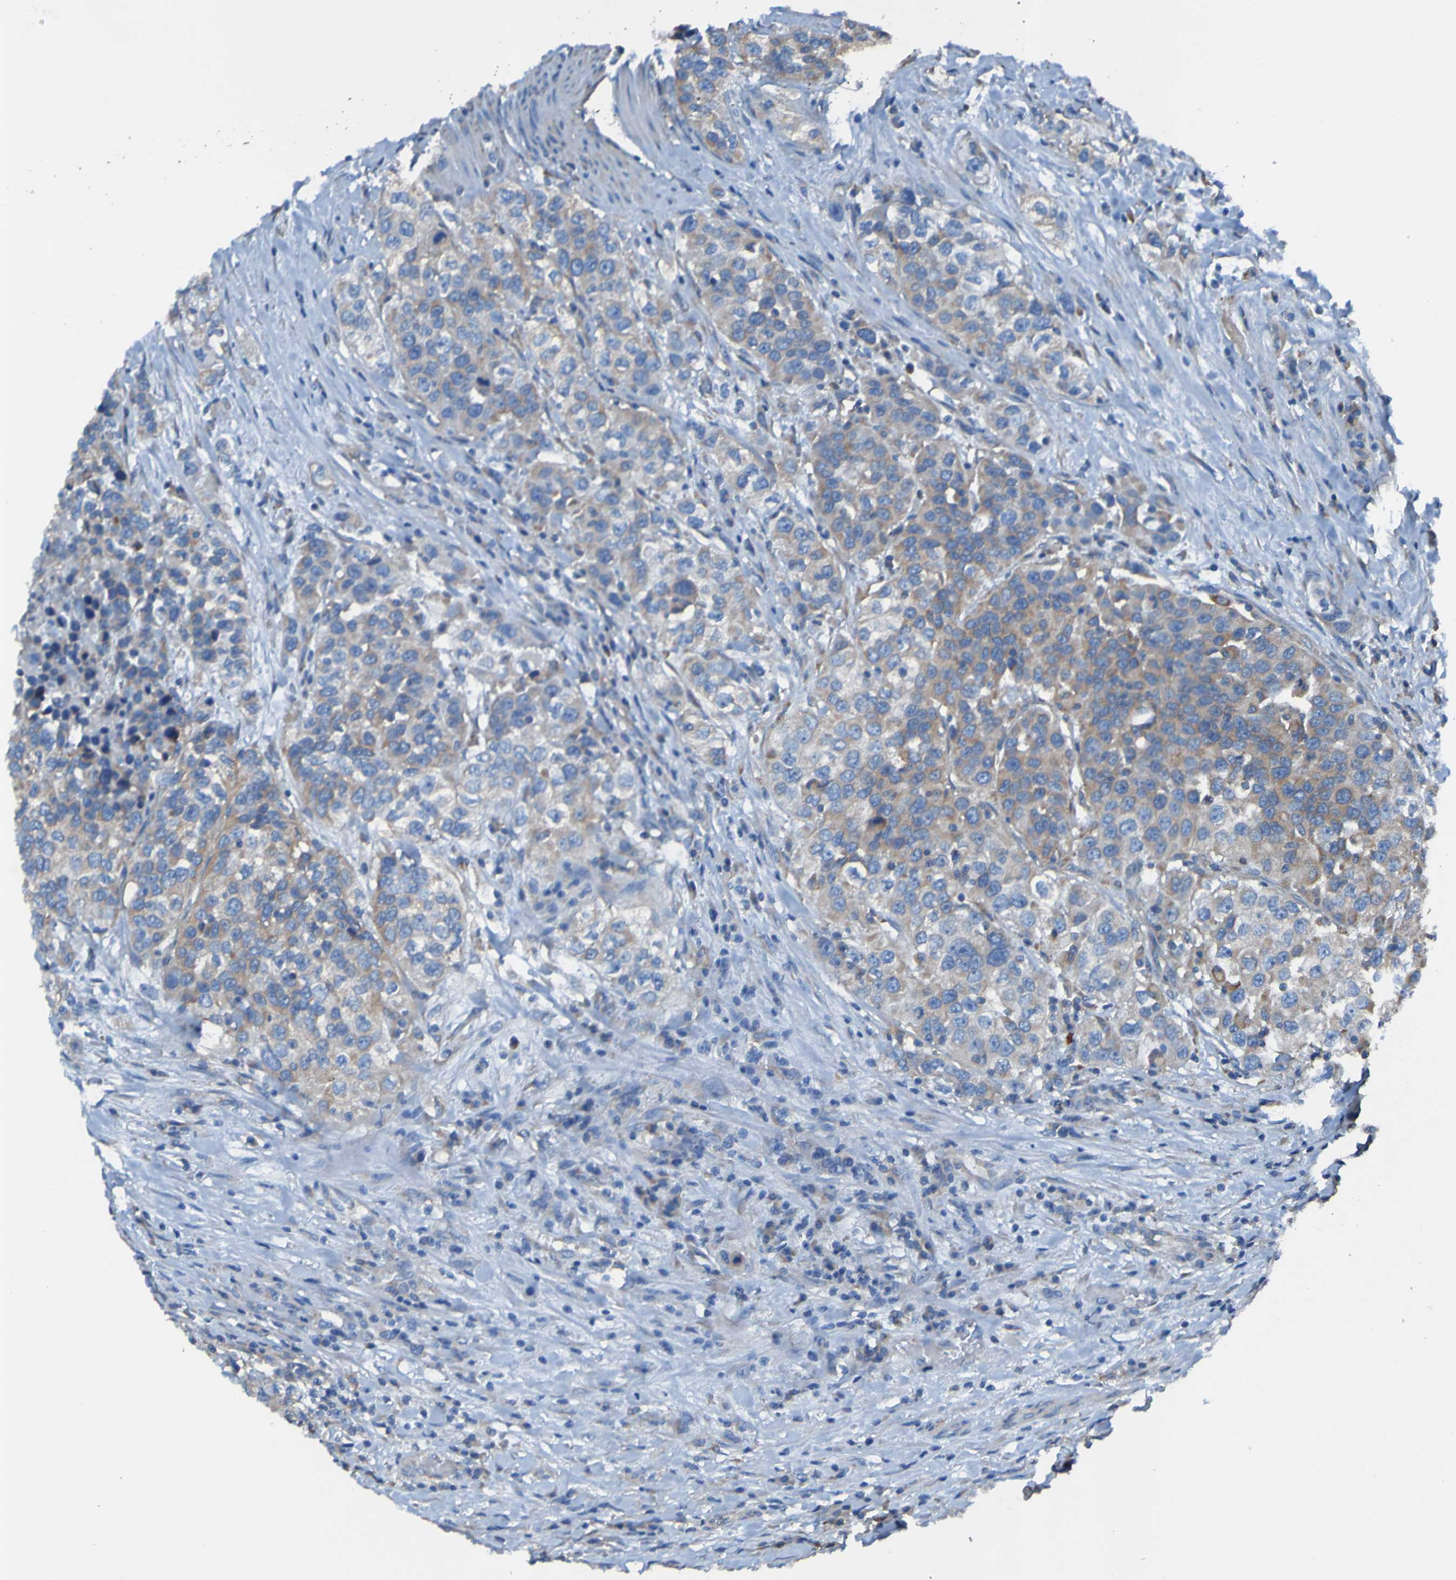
{"staining": {"intensity": "moderate", "quantity": "25%-75%", "location": "cytoplasmic/membranous"}, "tissue": "urothelial cancer", "cell_type": "Tumor cells", "image_type": "cancer", "snomed": [{"axis": "morphology", "description": "Urothelial carcinoma, High grade"}, {"axis": "topography", "description": "Urinary bladder"}], "caption": "There is medium levels of moderate cytoplasmic/membranous expression in tumor cells of high-grade urothelial carcinoma, as demonstrated by immunohistochemical staining (brown color).", "gene": "RAB5B", "patient": {"sex": "female", "age": 80}}